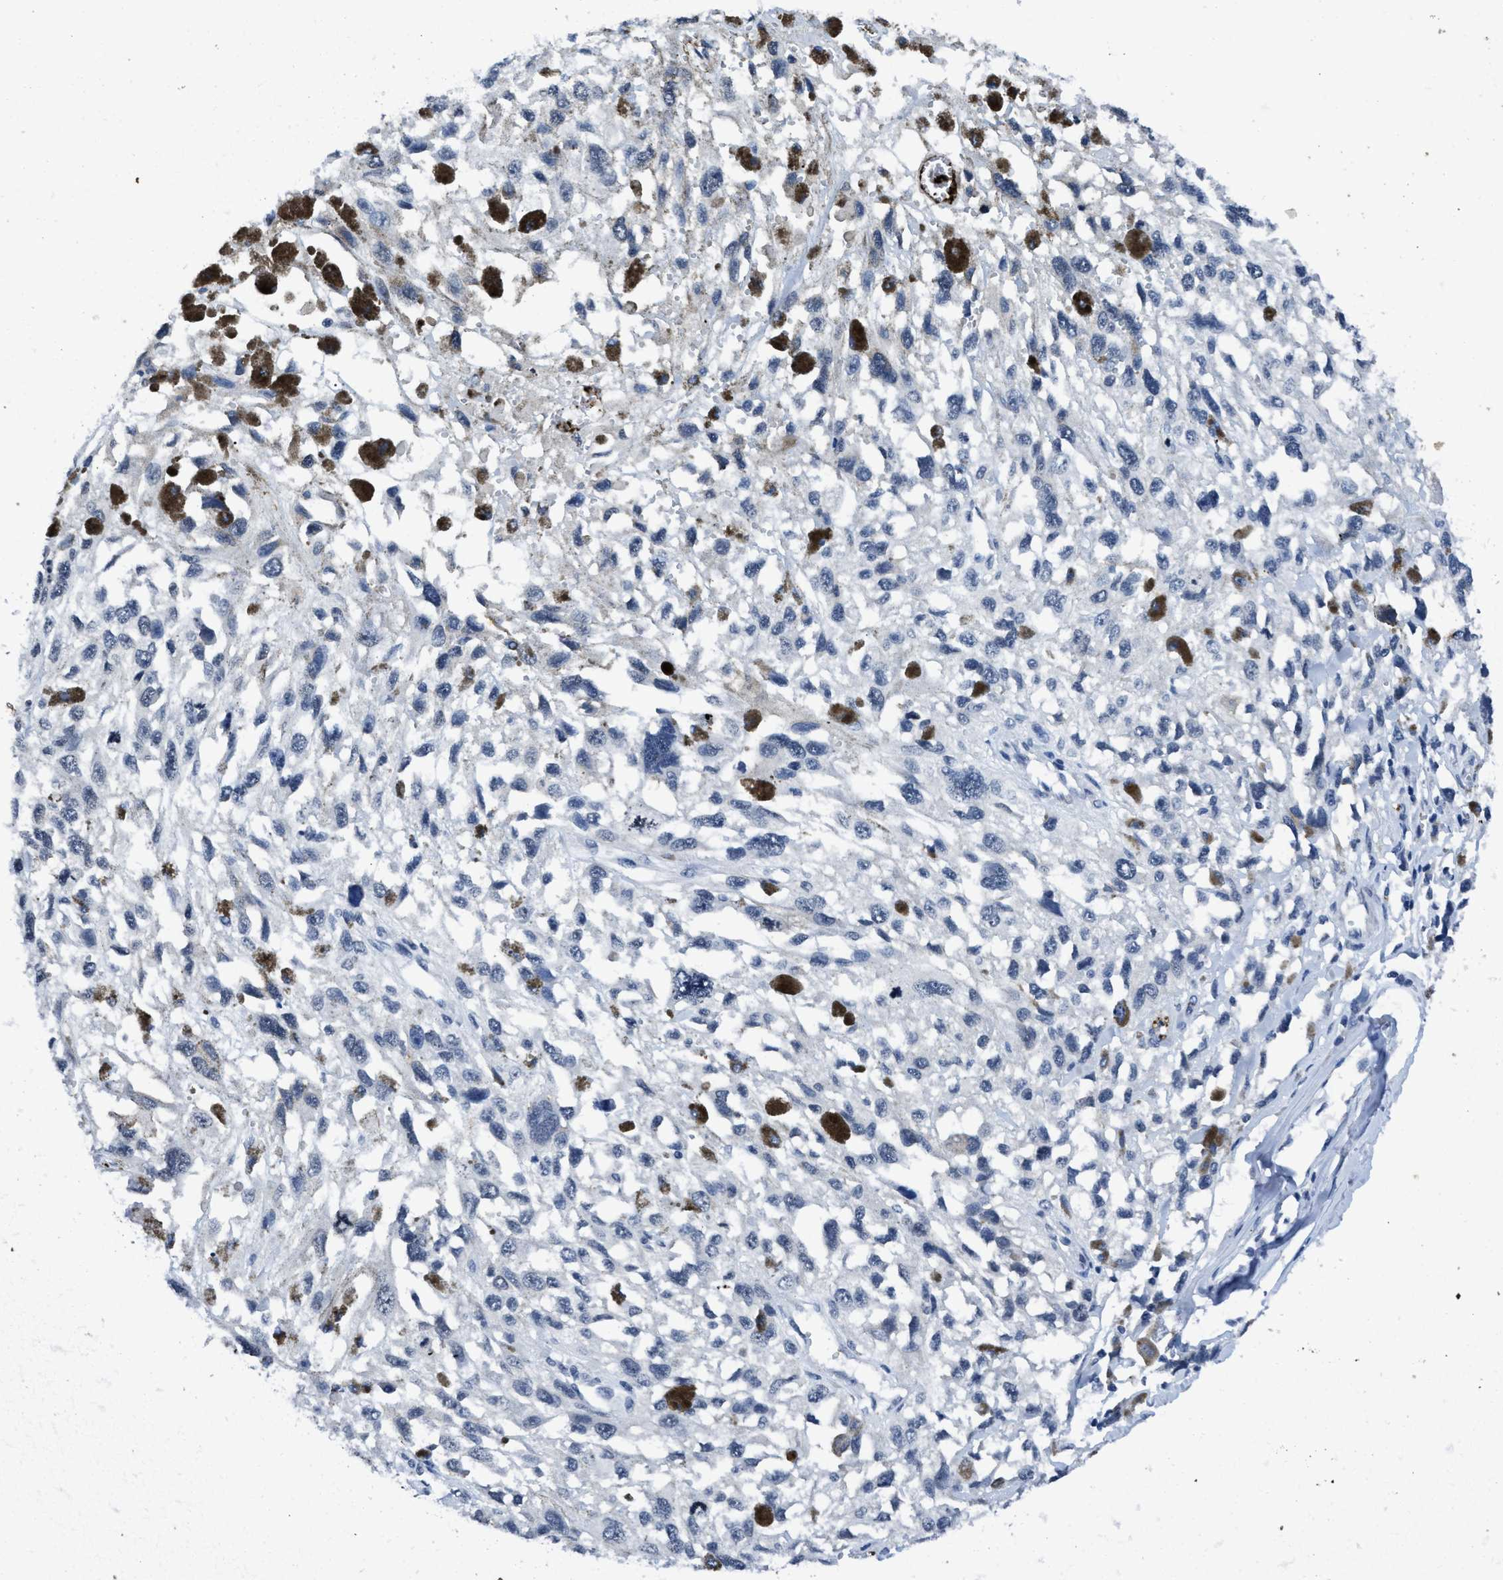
{"staining": {"intensity": "negative", "quantity": "none", "location": "none"}, "tissue": "melanoma", "cell_type": "Tumor cells", "image_type": "cancer", "snomed": [{"axis": "morphology", "description": "Malignant melanoma, Metastatic site"}, {"axis": "topography", "description": "Lymph node"}], "caption": "IHC of malignant melanoma (metastatic site) demonstrates no positivity in tumor cells. The staining was performed using DAB (3,3'-diaminobenzidine) to visualize the protein expression in brown, while the nuclei were stained in blue with hematoxylin (Magnification: 20x).", "gene": "ITGA2B", "patient": {"sex": "male", "age": 59}}